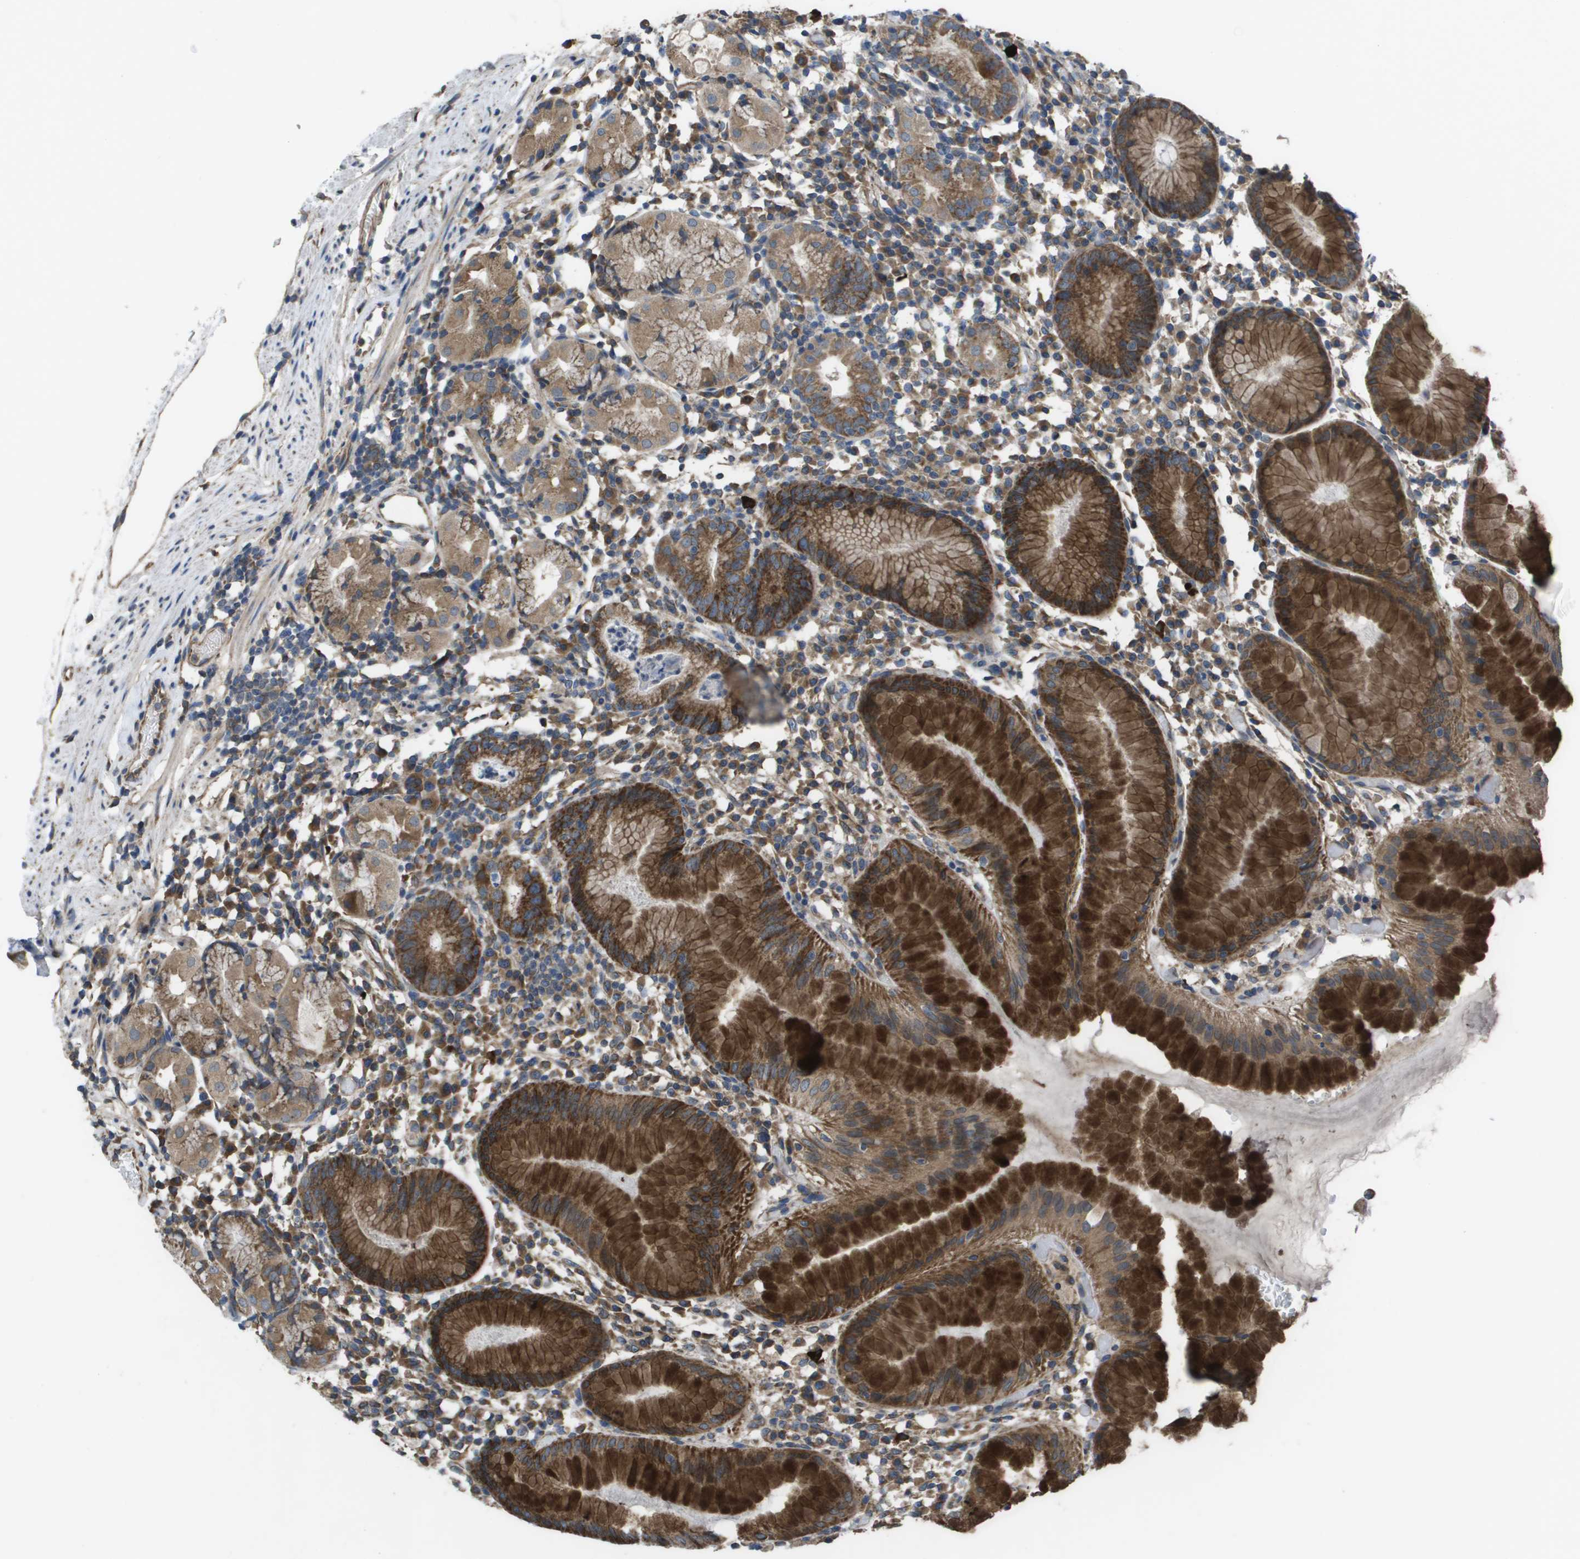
{"staining": {"intensity": "strong", "quantity": "25%-75%", "location": "cytoplasmic/membranous"}, "tissue": "stomach", "cell_type": "Glandular cells", "image_type": "normal", "snomed": [{"axis": "morphology", "description": "Normal tissue, NOS"}, {"axis": "topography", "description": "Stomach"}, {"axis": "topography", "description": "Stomach, lower"}], "caption": "Protein staining of benign stomach exhibits strong cytoplasmic/membranous positivity in about 25%-75% of glandular cells.", "gene": "CLCN2", "patient": {"sex": "female", "age": 75}}